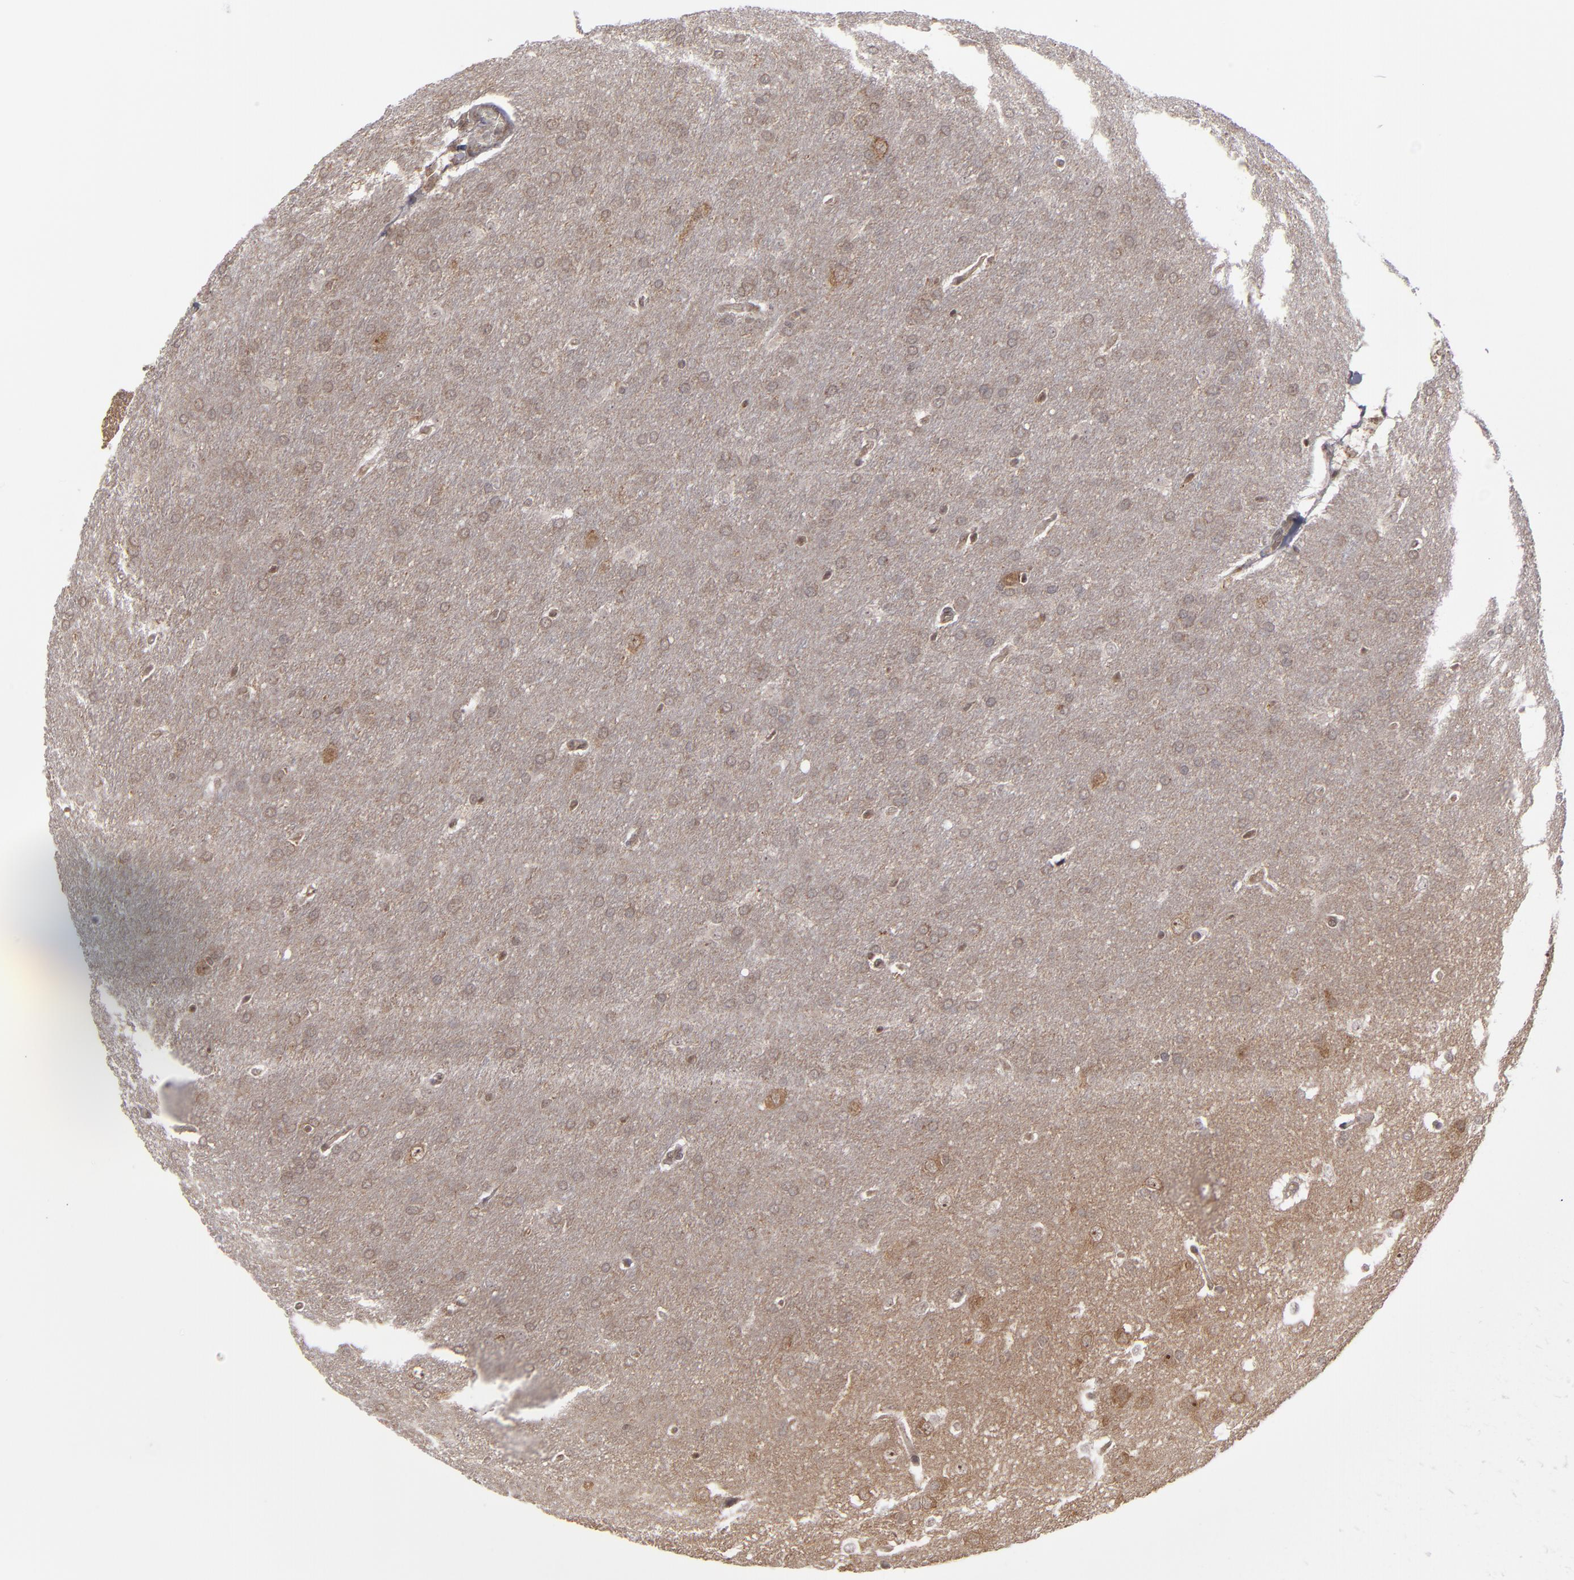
{"staining": {"intensity": "weak", "quantity": "<25%", "location": "cytoplasmic/membranous"}, "tissue": "glioma", "cell_type": "Tumor cells", "image_type": "cancer", "snomed": [{"axis": "morphology", "description": "Glioma, malignant, Low grade"}, {"axis": "topography", "description": "Brain"}], "caption": "Immunohistochemistry (IHC) of malignant glioma (low-grade) reveals no expression in tumor cells. Nuclei are stained in blue.", "gene": "GLCCI1", "patient": {"sex": "female", "age": 32}}